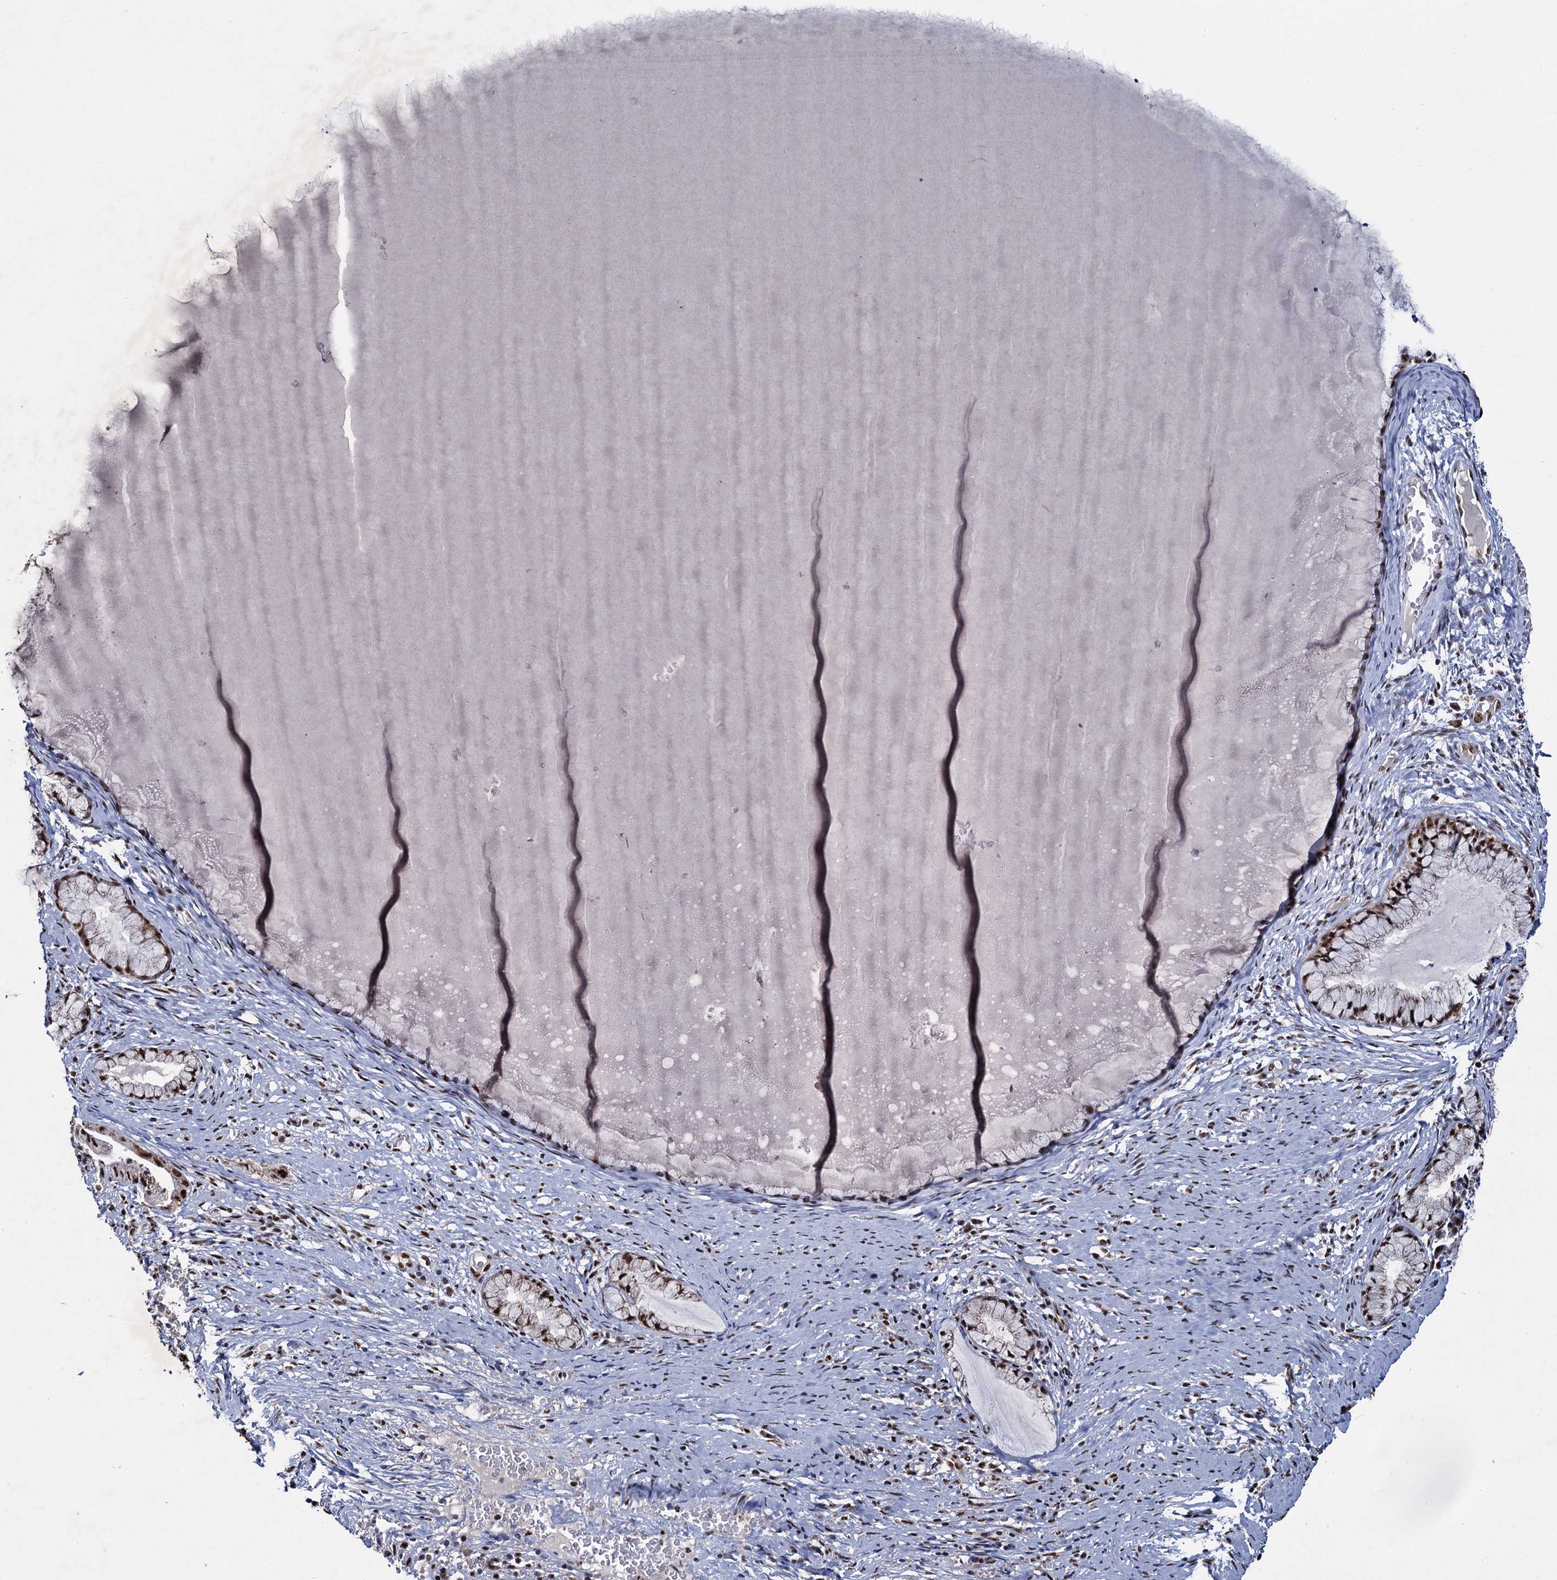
{"staining": {"intensity": "strong", "quantity": ">75%", "location": "nuclear"}, "tissue": "cervix", "cell_type": "Glandular cells", "image_type": "normal", "snomed": [{"axis": "morphology", "description": "Normal tissue, NOS"}, {"axis": "topography", "description": "Cervix"}], "caption": "Brown immunohistochemical staining in unremarkable human cervix shows strong nuclear positivity in approximately >75% of glandular cells. (DAB = brown stain, brightfield microscopy at high magnification).", "gene": "RPUSD4", "patient": {"sex": "female", "age": 42}}